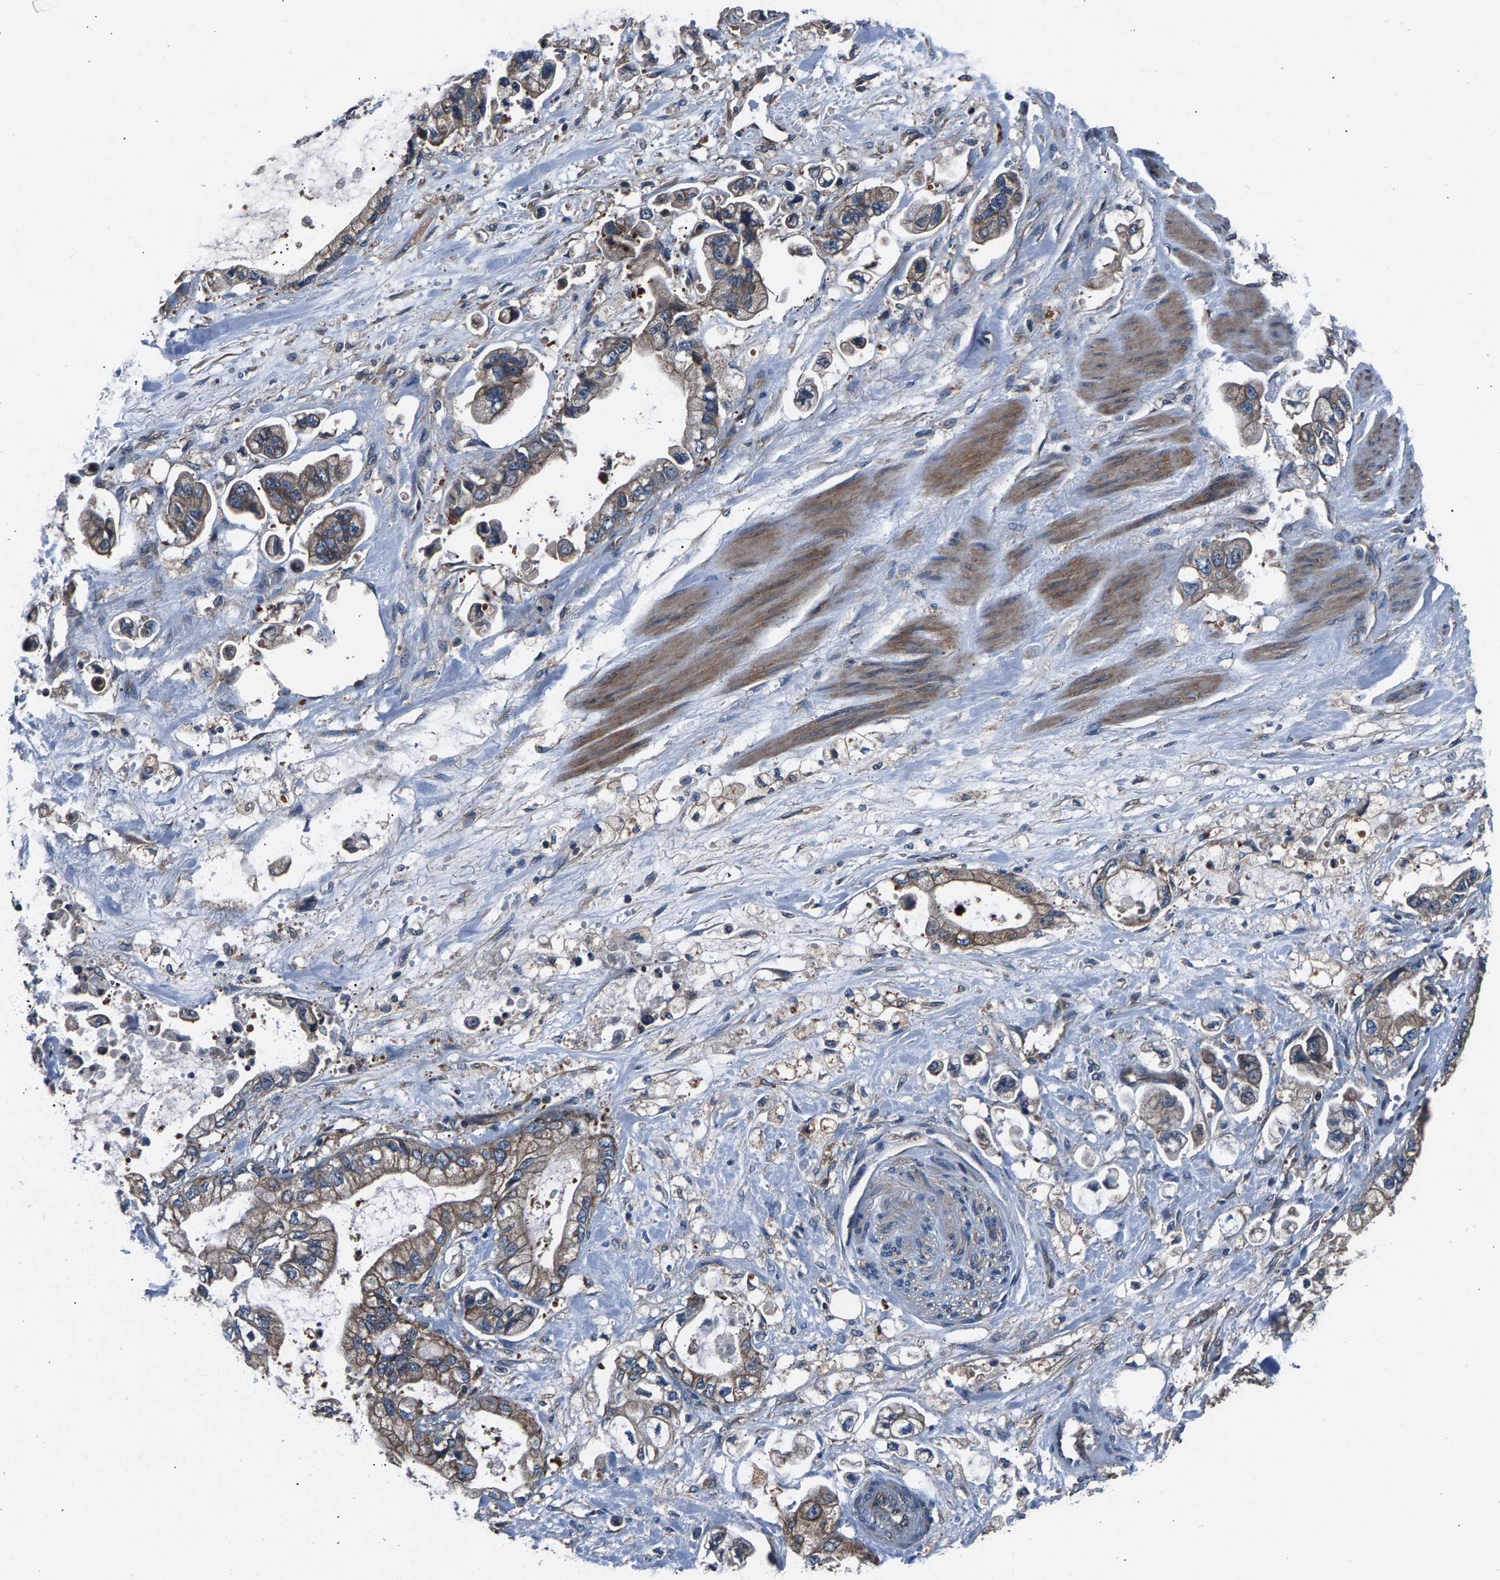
{"staining": {"intensity": "weak", "quantity": "25%-75%", "location": "cytoplasmic/membranous"}, "tissue": "stomach cancer", "cell_type": "Tumor cells", "image_type": "cancer", "snomed": [{"axis": "morphology", "description": "Normal tissue, NOS"}, {"axis": "morphology", "description": "Adenocarcinoma, NOS"}, {"axis": "topography", "description": "Stomach"}], "caption": "Immunohistochemical staining of human stomach adenocarcinoma demonstrates weak cytoplasmic/membranous protein positivity in about 25%-75% of tumor cells.", "gene": "LPCAT1", "patient": {"sex": "male", "age": 62}}